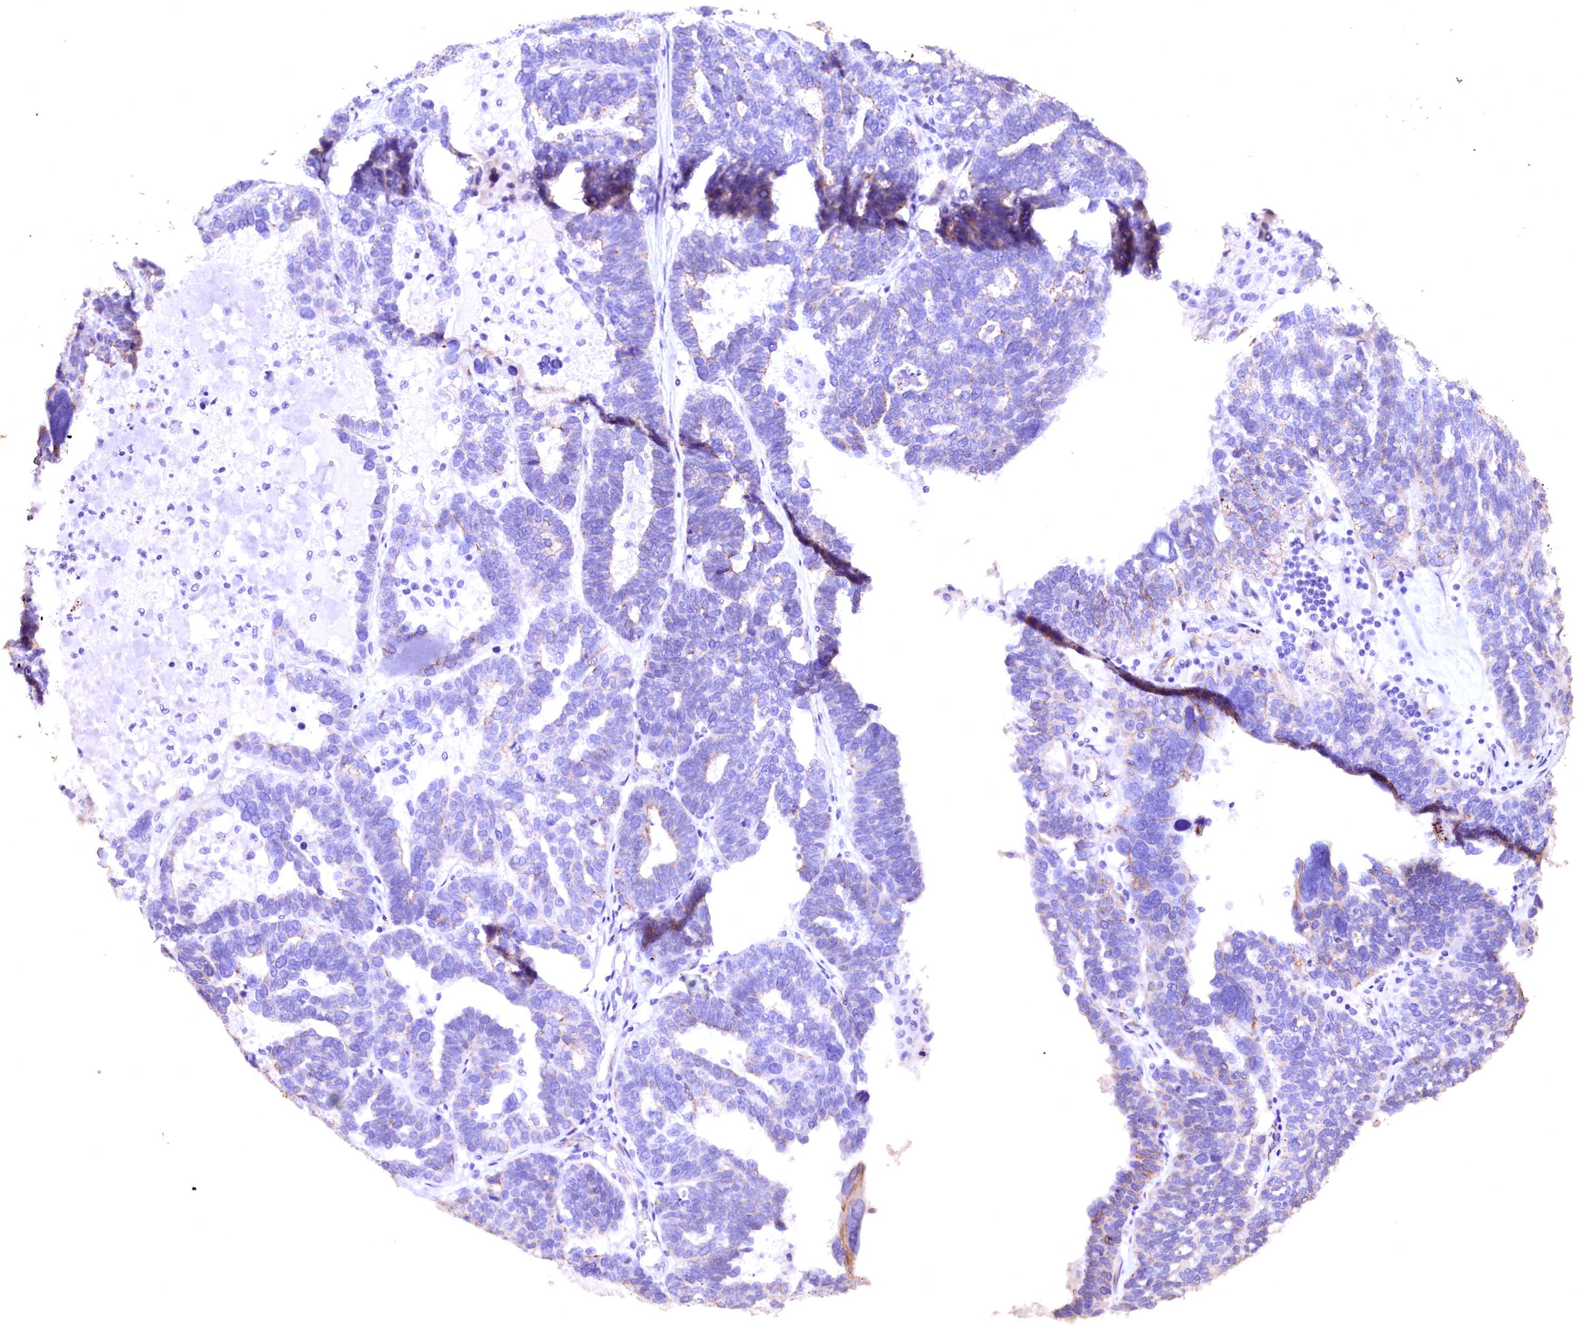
{"staining": {"intensity": "negative", "quantity": "none", "location": "none"}, "tissue": "ovarian cancer", "cell_type": "Tumor cells", "image_type": "cancer", "snomed": [{"axis": "morphology", "description": "Cystadenocarcinoma, serous, NOS"}, {"axis": "topography", "description": "Ovary"}], "caption": "IHC image of neoplastic tissue: ovarian serous cystadenocarcinoma stained with DAB (3,3'-diaminobenzidine) displays no significant protein expression in tumor cells.", "gene": "VPS36", "patient": {"sex": "female", "age": 59}}